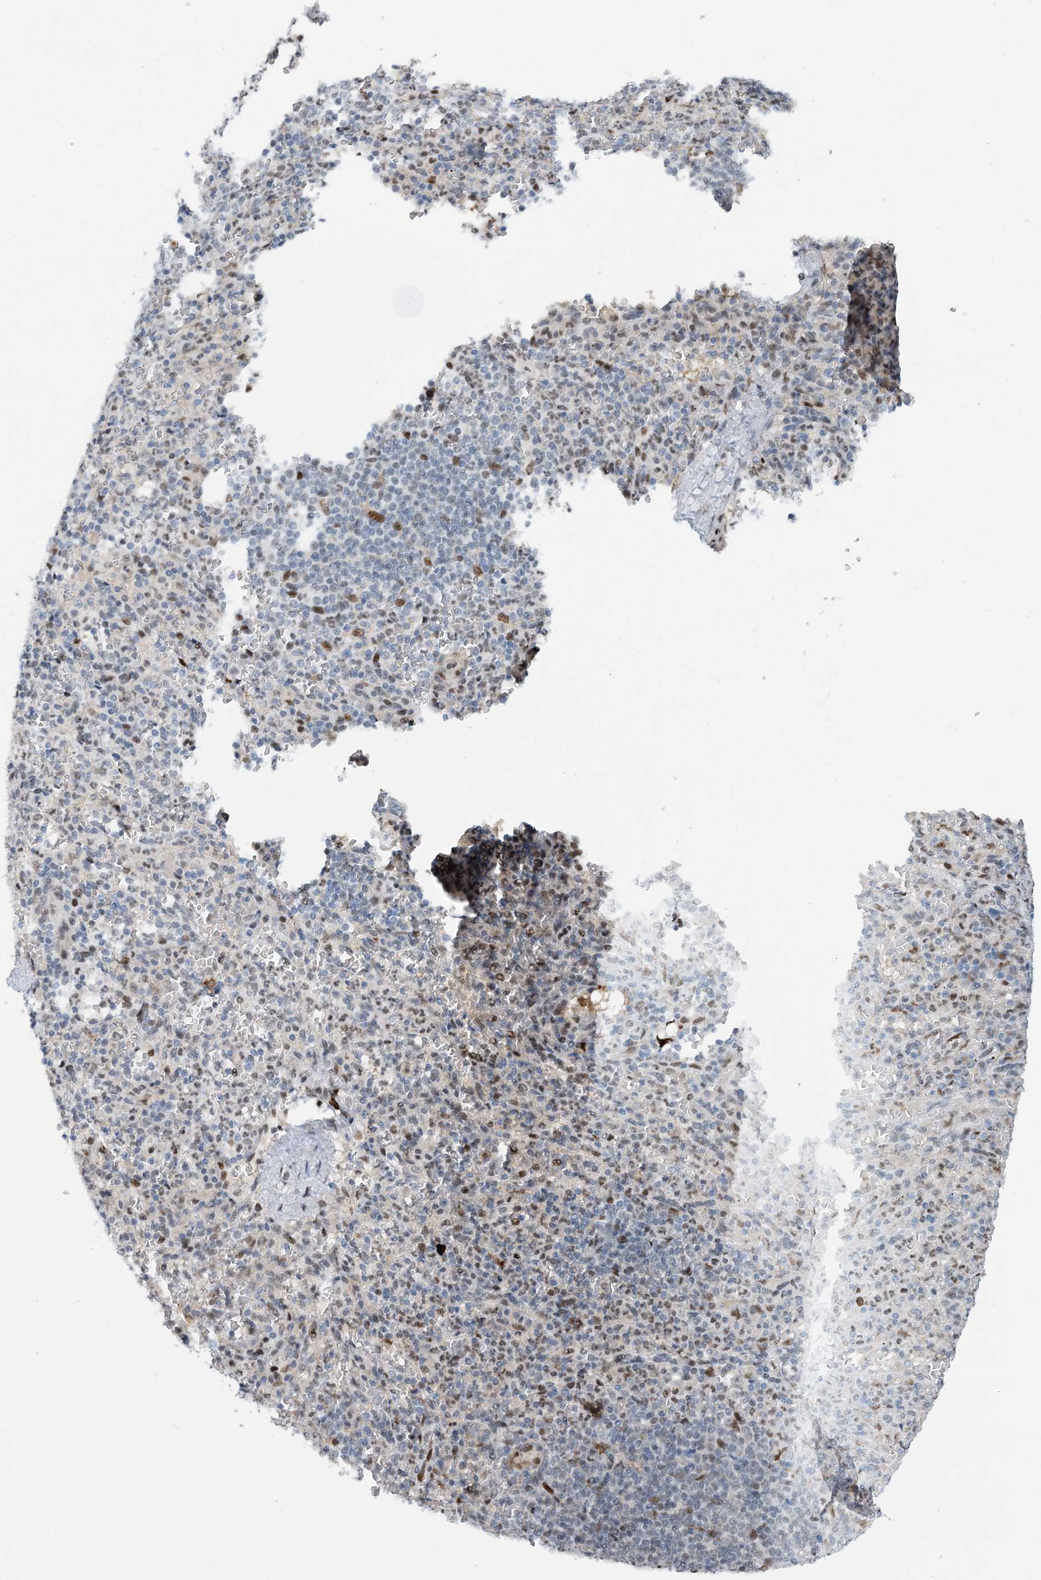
{"staining": {"intensity": "weak", "quantity": "<25%", "location": "nuclear"}, "tissue": "spleen", "cell_type": "Cells in red pulp", "image_type": "normal", "snomed": [{"axis": "morphology", "description": "Normal tissue, NOS"}, {"axis": "topography", "description": "Spleen"}], "caption": "There is no significant expression in cells in red pulp of spleen. The staining was performed using DAB to visualize the protein expression in brown, while the nuclei were stained in blue with hematoxylin (Magnification: 20x).", "gene": "HEMK1", "patient": {"sex": "female", "age": 74}}